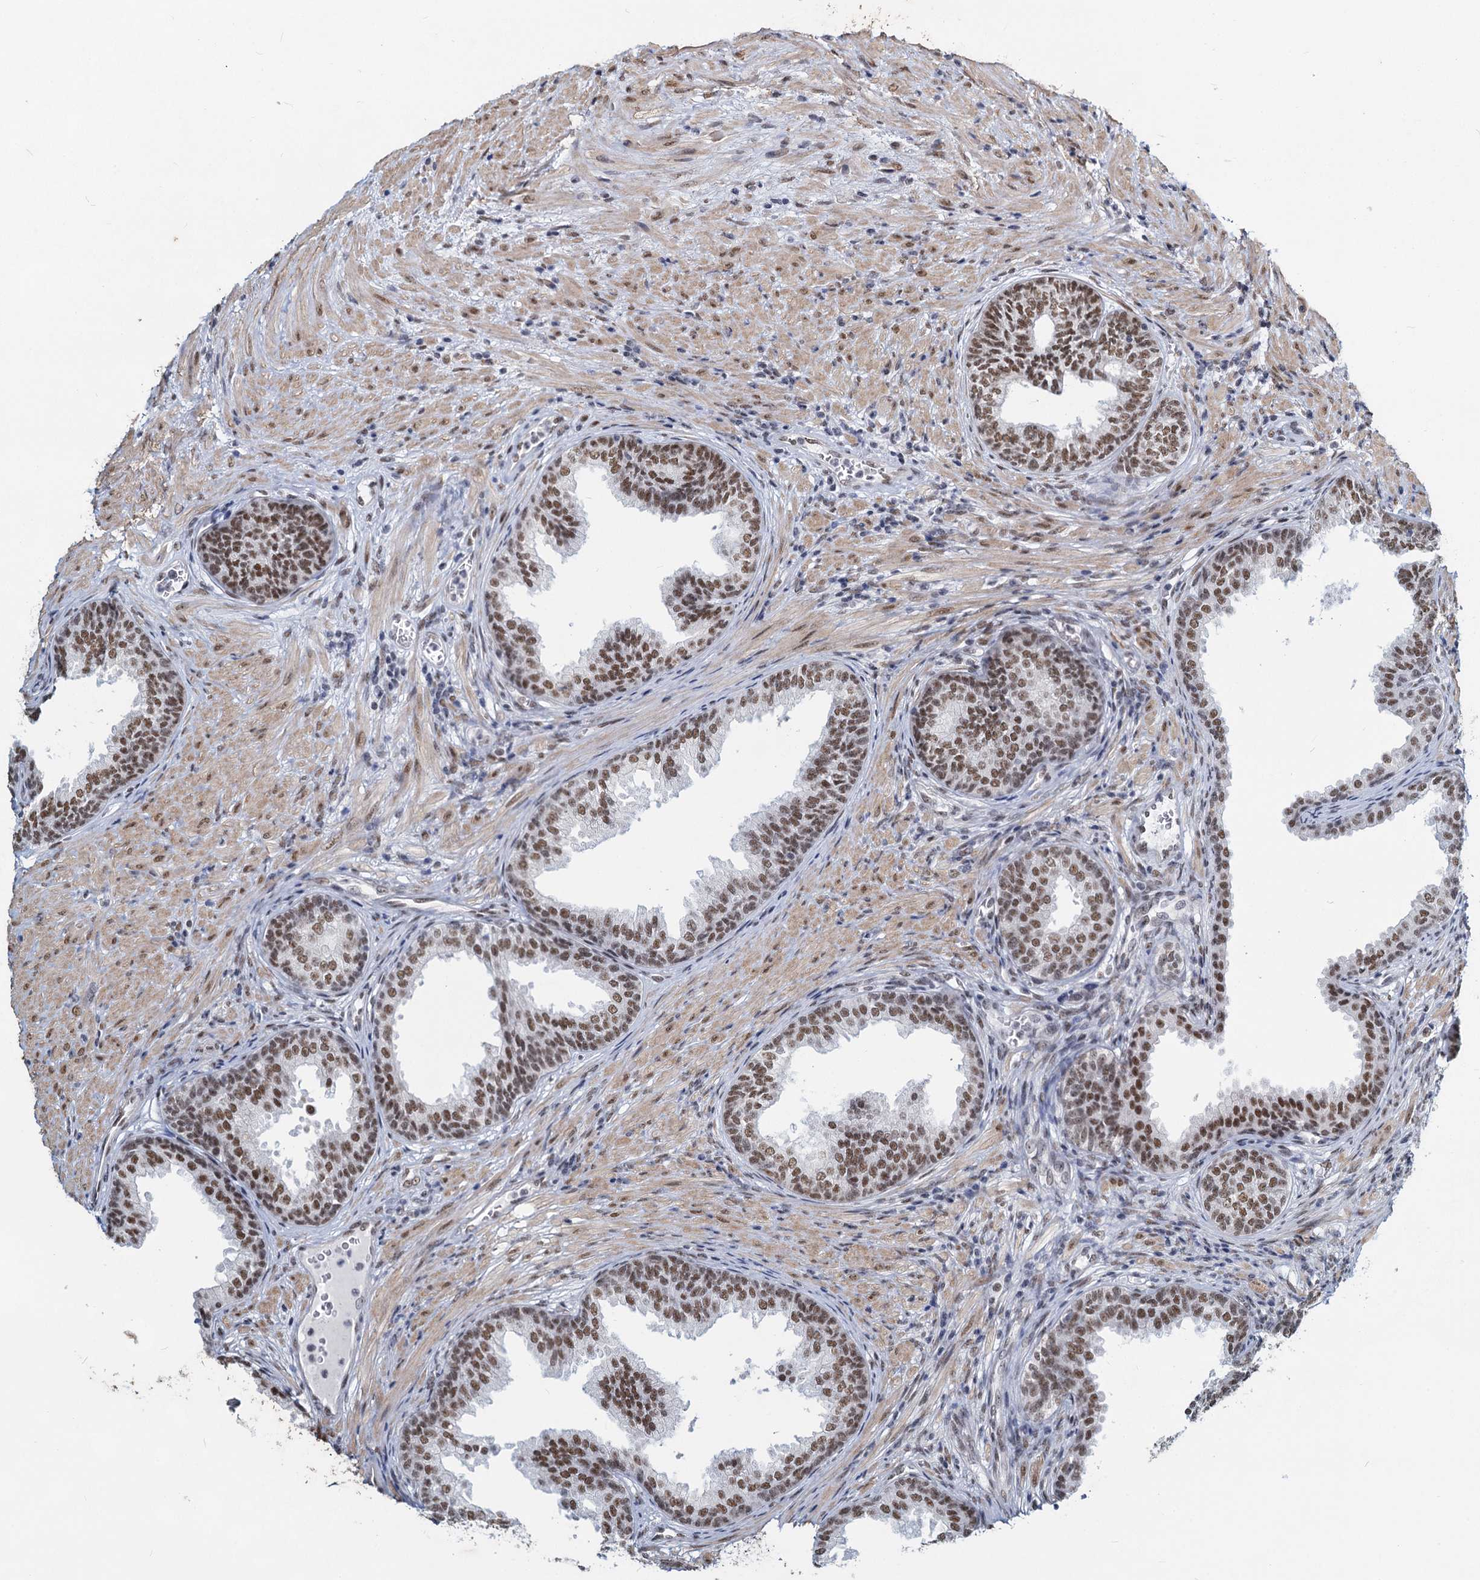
{"staining": {"intensity": "moderate", "quantity": ">75%", "location": "nuclear"}, "tissue": "prostate", "cell_type": "Glandular cells", "image_type": "normal", "snomed": [{"axis": "morphology", "description": "Normal tissue, NOS"}, {"axis": "topography", "description": "Prostate"}], "caption": "High-power microscopy captured an immunohistochemistry (IHC) micrograph of unremarkable prostate, revealing moderate nuclear expression in about >75% of glandular cells.", "gene": "METTL14", "patient": {"sex": "male", "age": 76}}